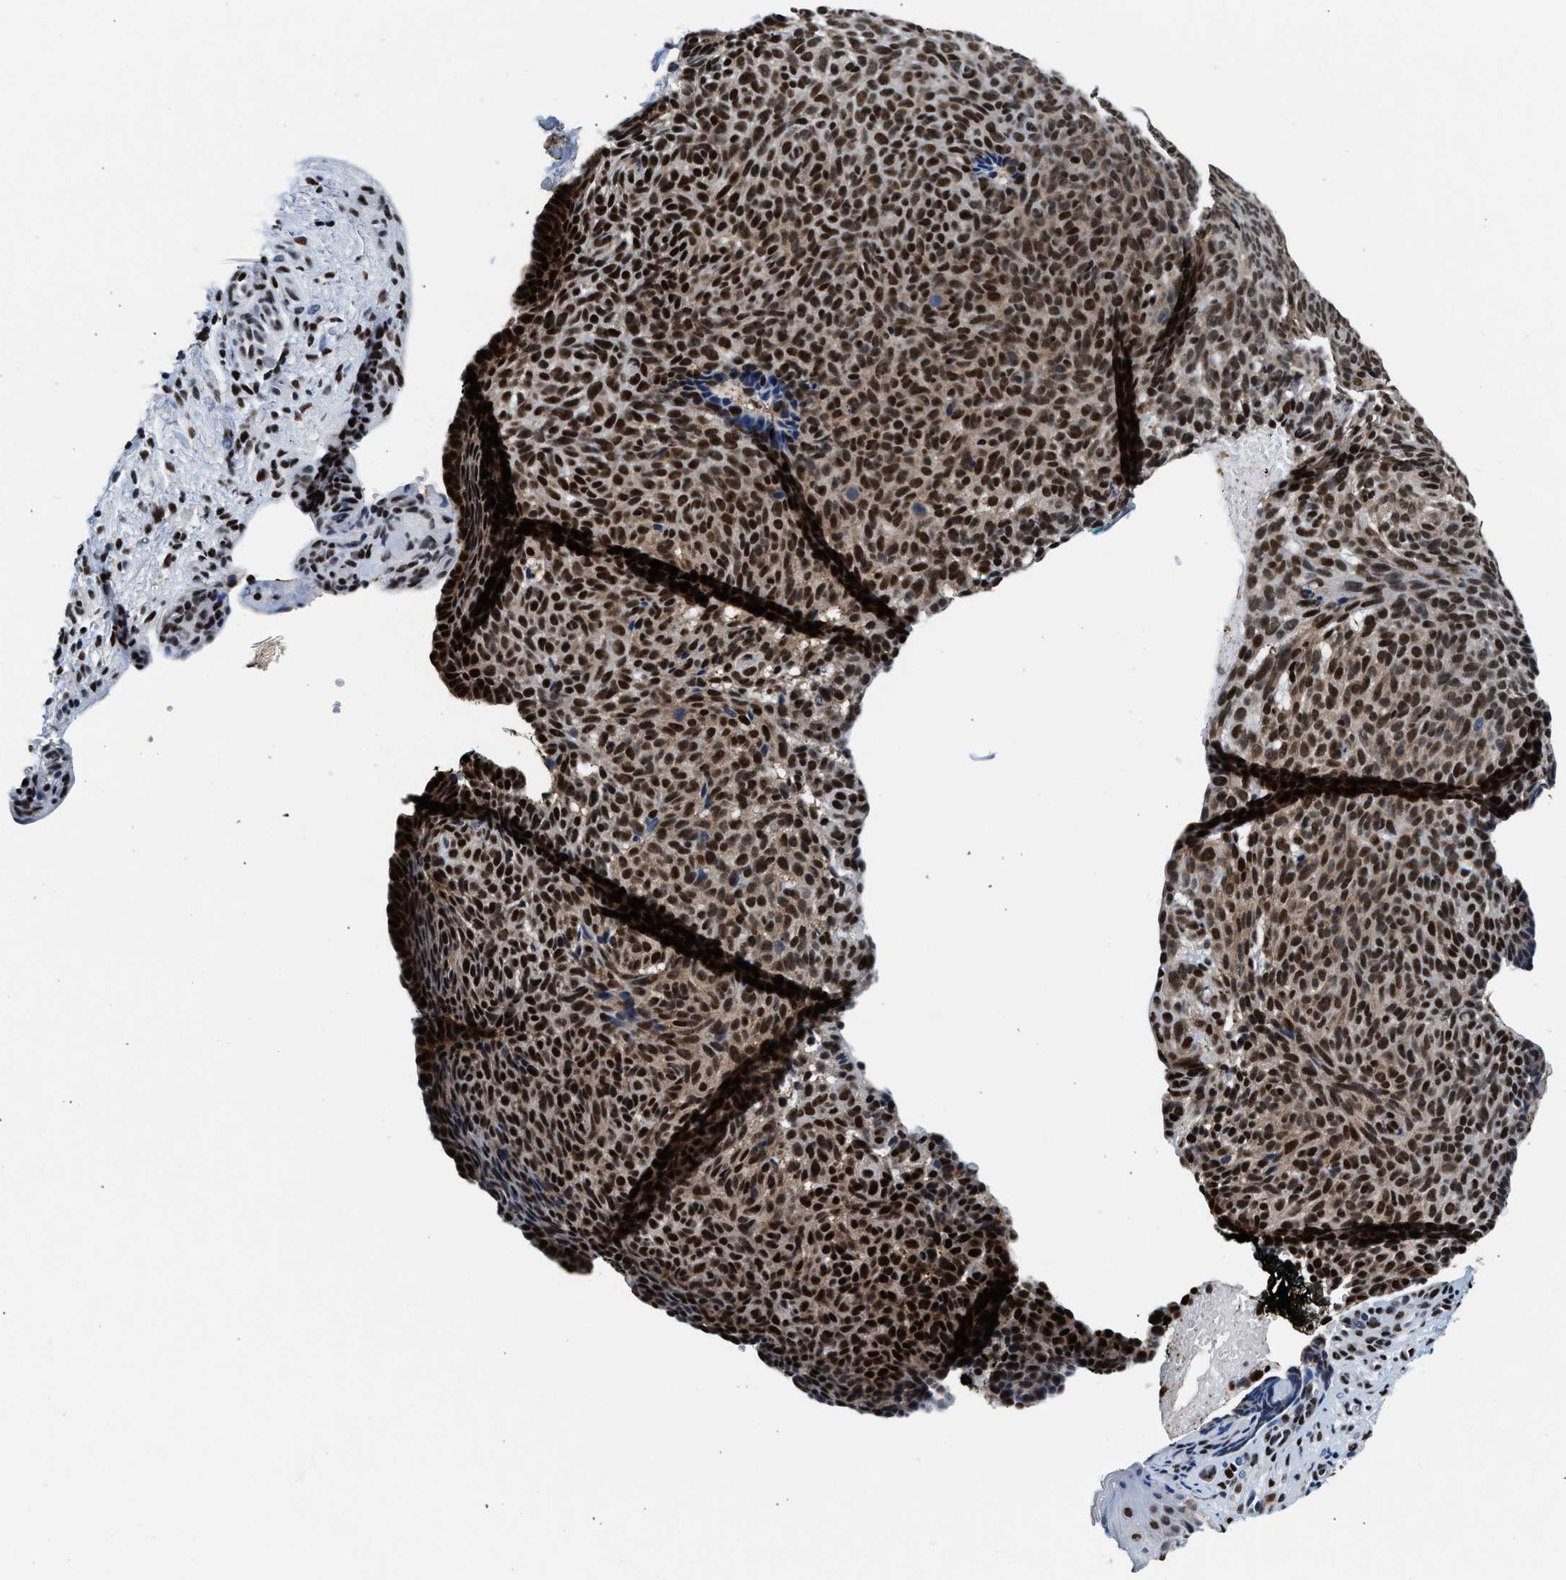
{"staining": {"intensity": "strong", "quantity": ">75%", "location": "cytoplasmic/membranous,nuclear"}, "tissue": "skin cancer", "cell_type": "Tumor cells", "image_type": "cancer", "snomed": [{"axis": "morphology", "description": "Basal cell carcinoma"}, {"axis": "topography", "description": "Skin"}], "caption": "Tumor cells show strong cytoplasmic/membranous and nuclear positivity in approximately >75% of cells in basal cell carcinoma (skin).", "gene": "RAD50", "patient": {"sex": "male", "age": 61}}